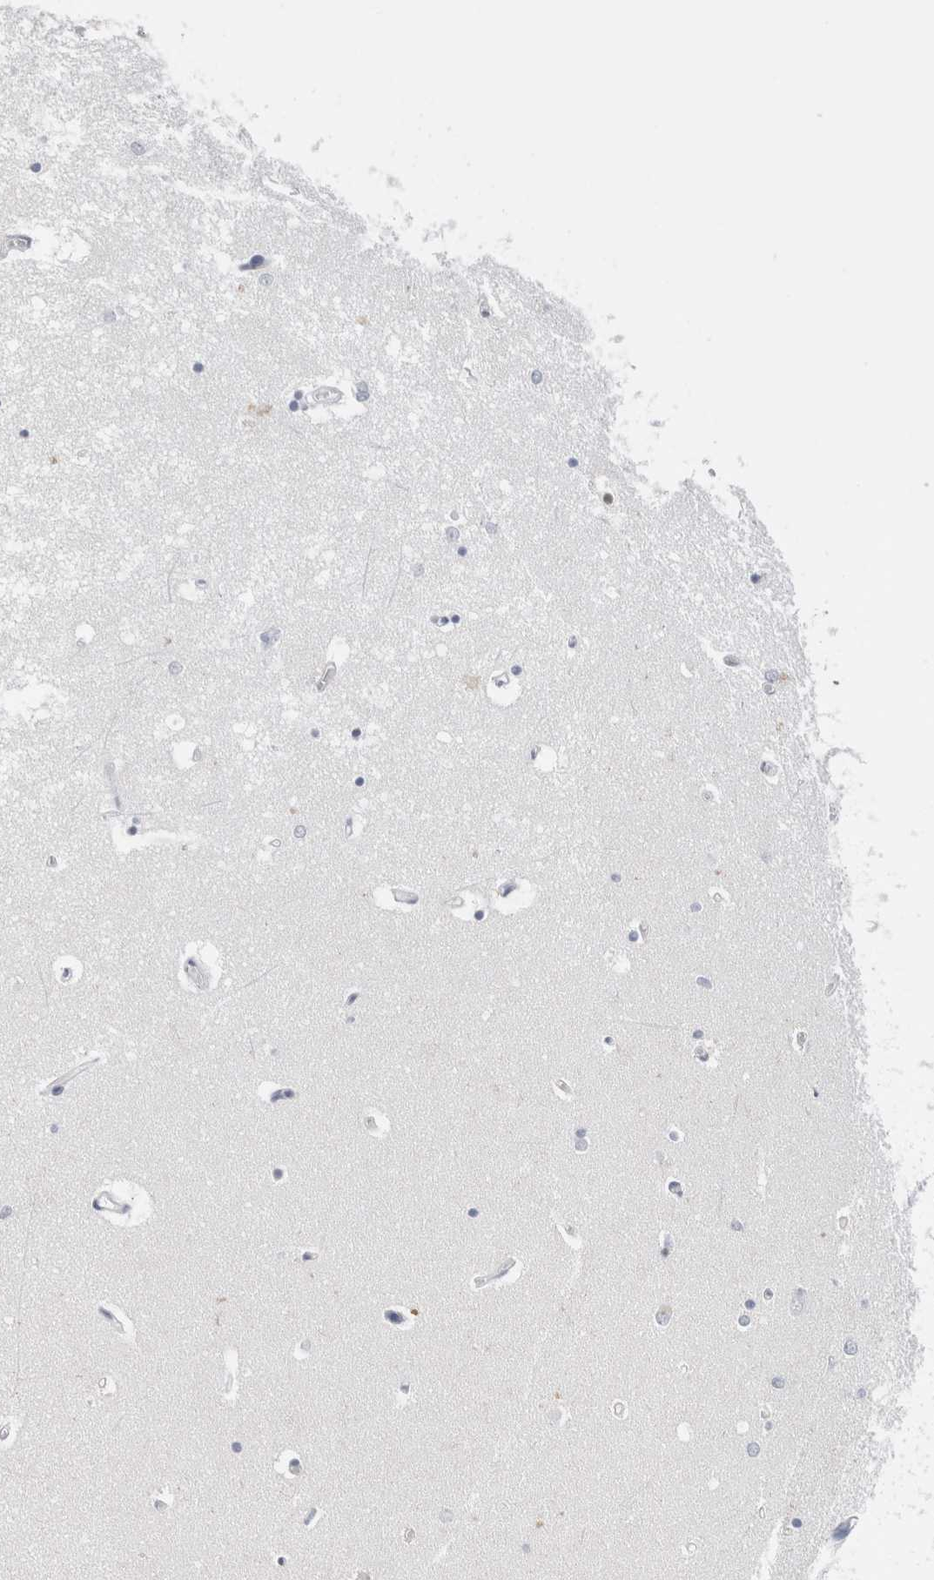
{"staining": {"intensity": "negative", "quantity": "none", "location": "none"}, "tissue": "hippocampus", "cell_type": "Glial cells", "image_type": "normal", "snomed": [{"axis": "morphology", "description": "Normal tissue, NOS"}, {"axis": "topography", "description": "Hippocampus"}], "caption": "Immunohistochemistry photomicrograph of unremarkable hippocampus: hippocampus stained with DAB (3,3'-diaminobenzidine) reveals no significant protein staining in glial cells.", "gene": "NCF2", "patient": {"sex": "male", "age": 70}}